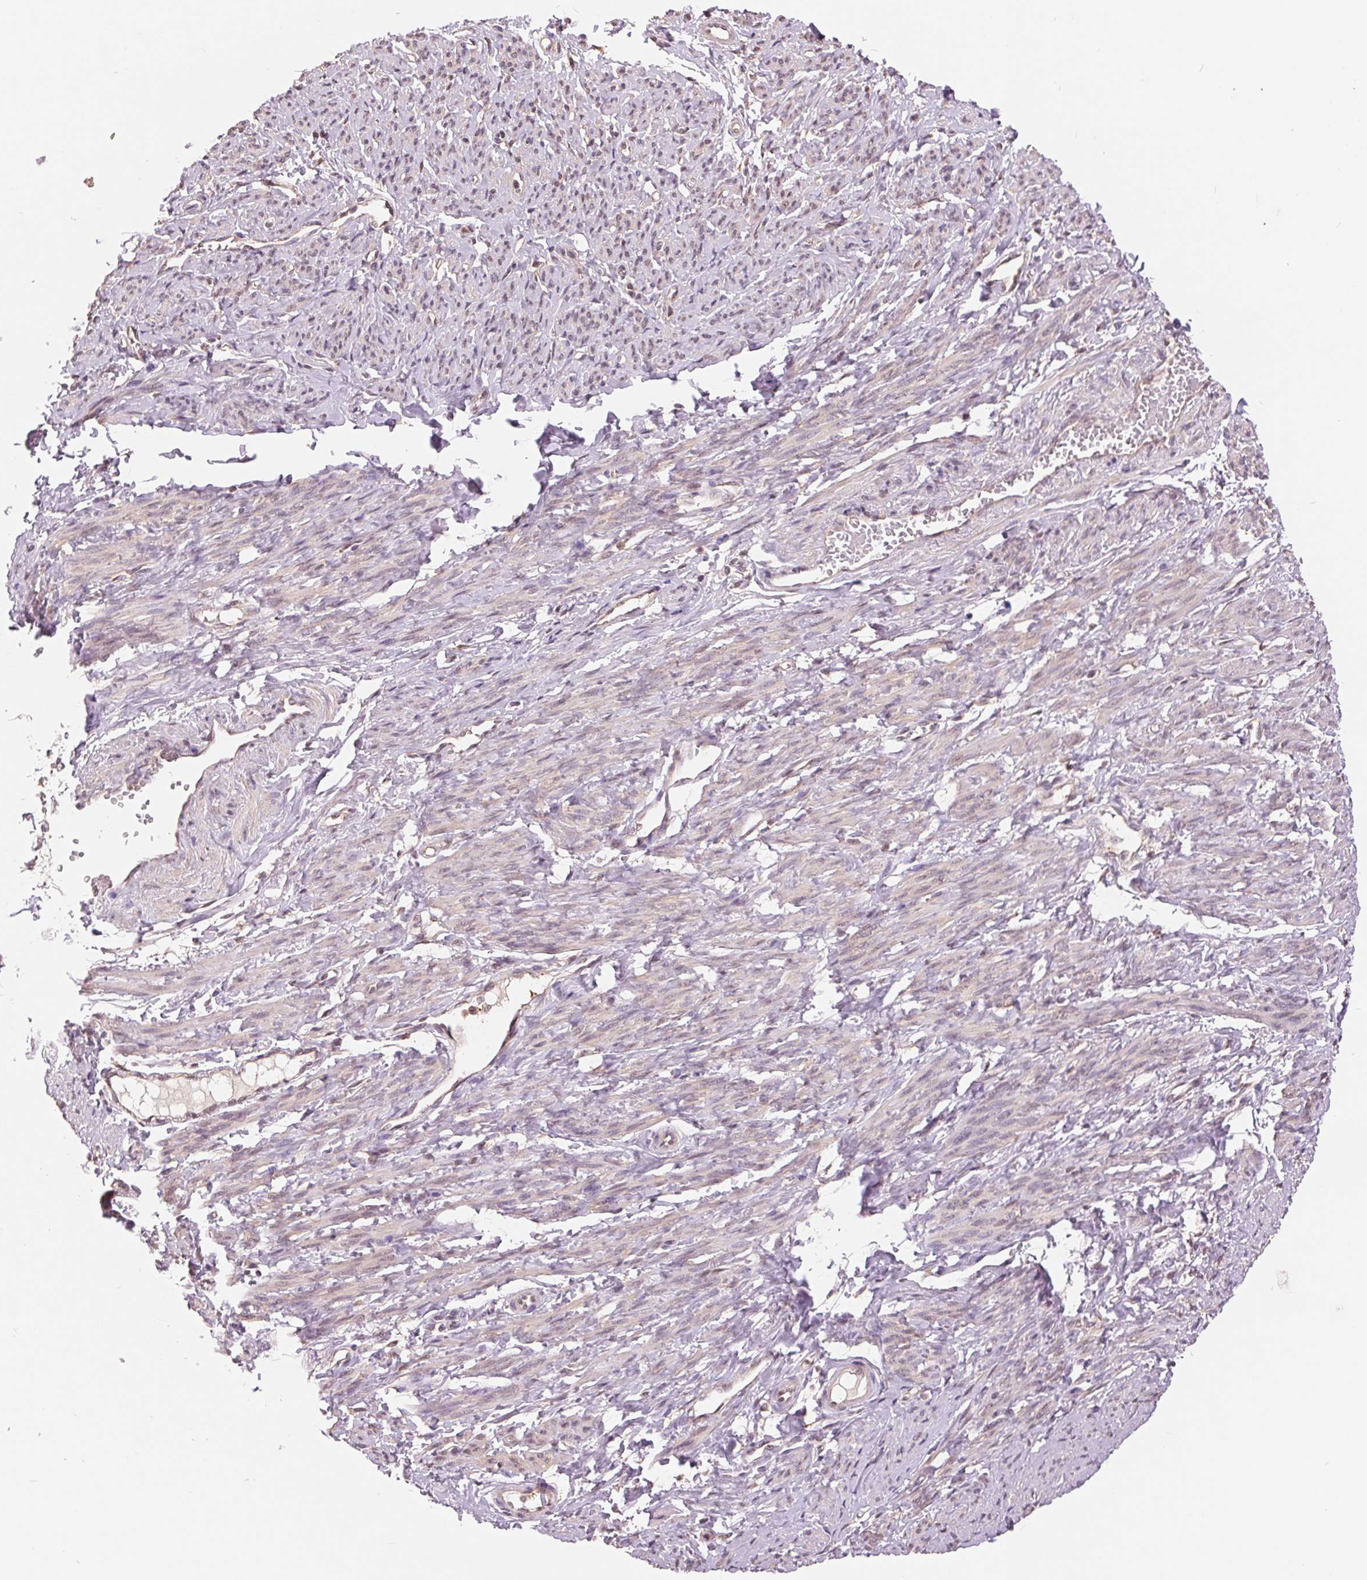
{"staining": {"intensity": "weak", "quantity": "<25%", "location": "cytoplasmic/membranous,nuclear"}, "tissue": "smooth muscle", "cell_type": "Smooth muscle cells", "image_type": "normal", "snomed": [{"axis": "morphology", "description": "Normal tissue, NOS"}, {"axis": "topography", "description": "Smooth muscle"}], "caption": "Human smooth muscle stained for a protein using IHC shows no staining in smooth muscle cells.", "gene": "TMEM273", "patient": {"sex": "female", "age": 65}}